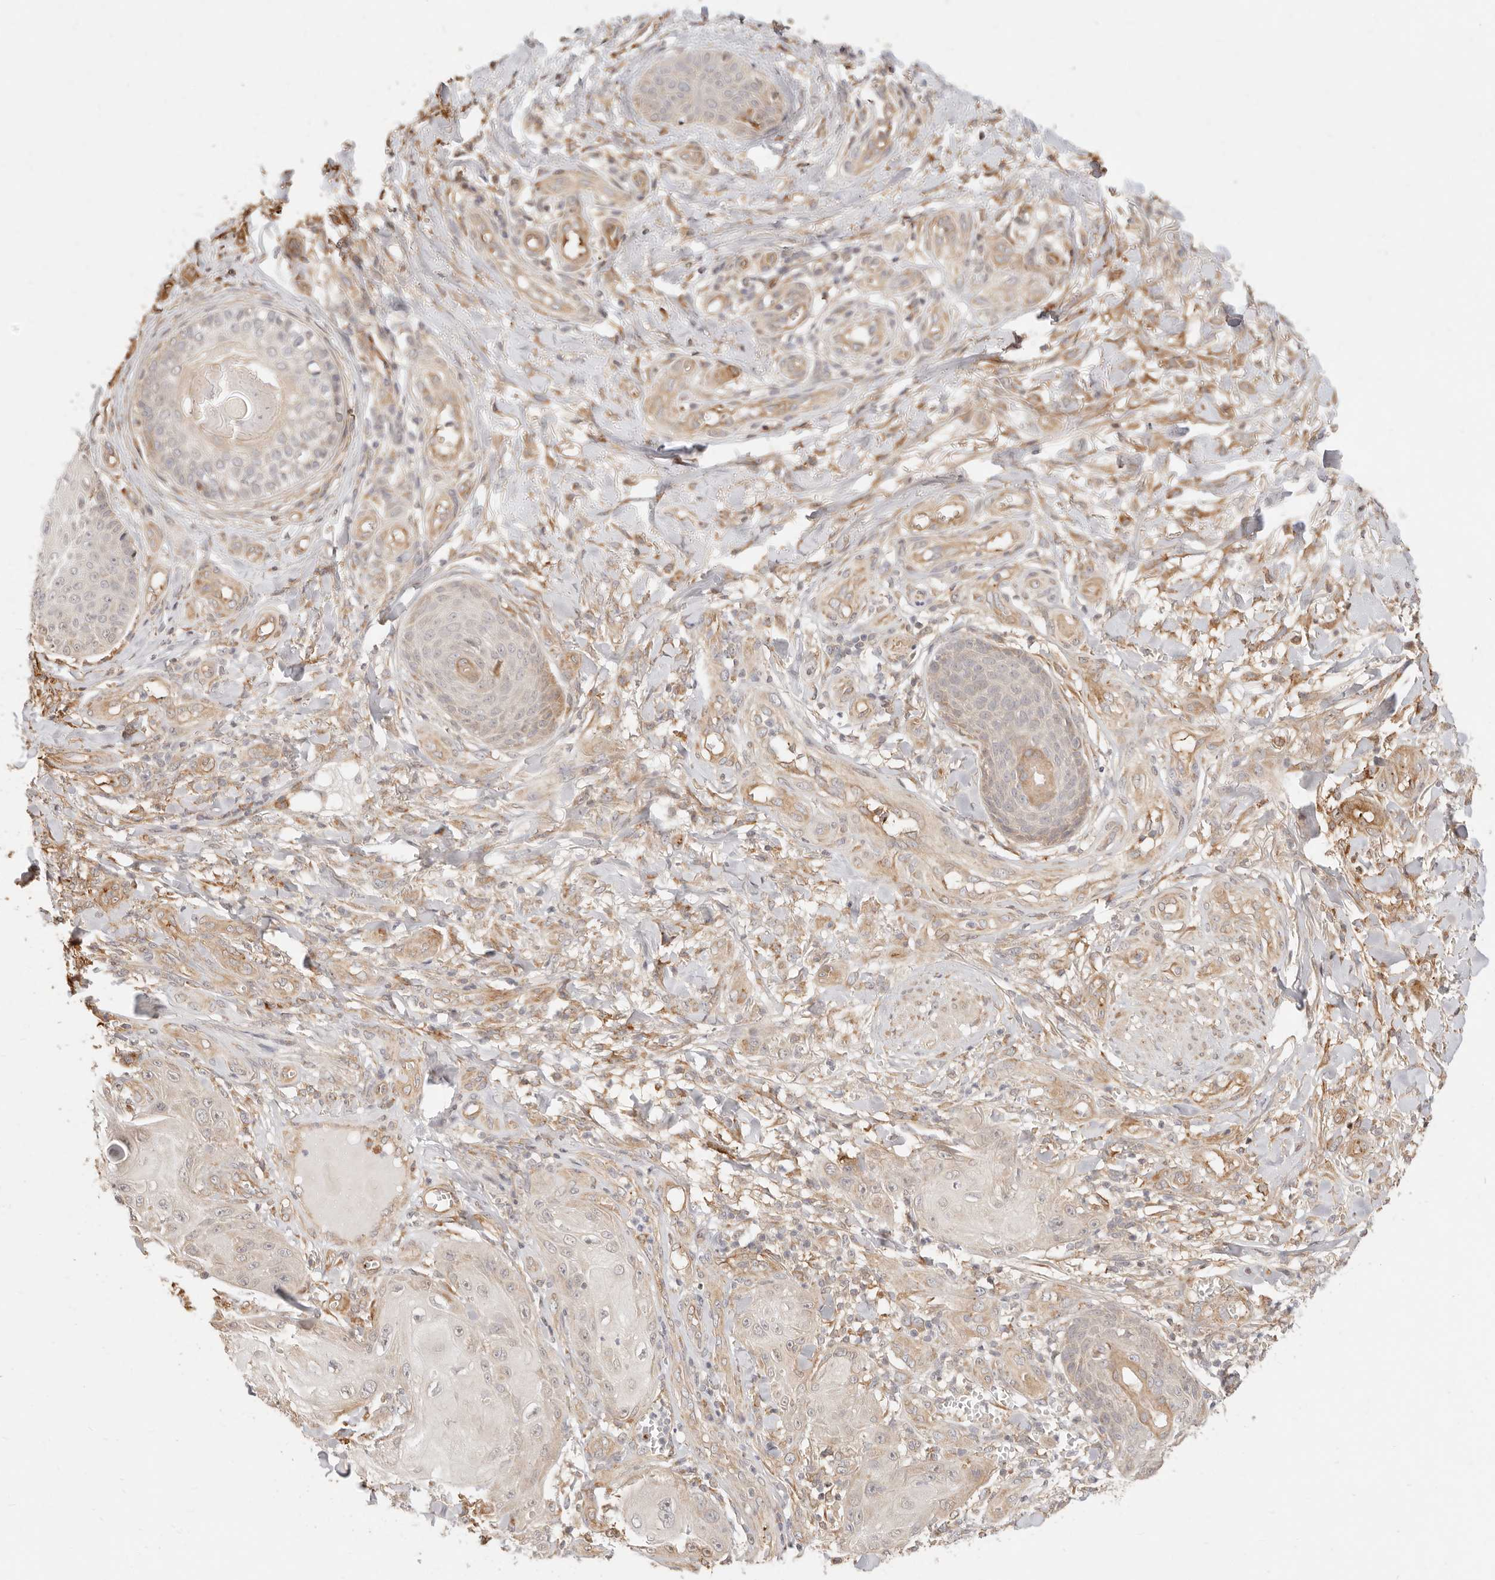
{"staining": {"intensity": "weak", "quantity": "<25%", "location": "cytoplasmic/membranous"}, "tissue": "skin cancer", "cell_type": "Tumor cells", "image_type": "cancer", "snomed": [{"axis": "morphology", "description": "Squamous cell carcinoma, NOS"}, {"axis": "topography", "description": "Skin"}], "caption": "Protein analysis of skin squamous cell carcinoma demonstrates no significant expression in tumor cells.", "gene": "UBXN10", "patient": {"sex": "male", "age": 74}}